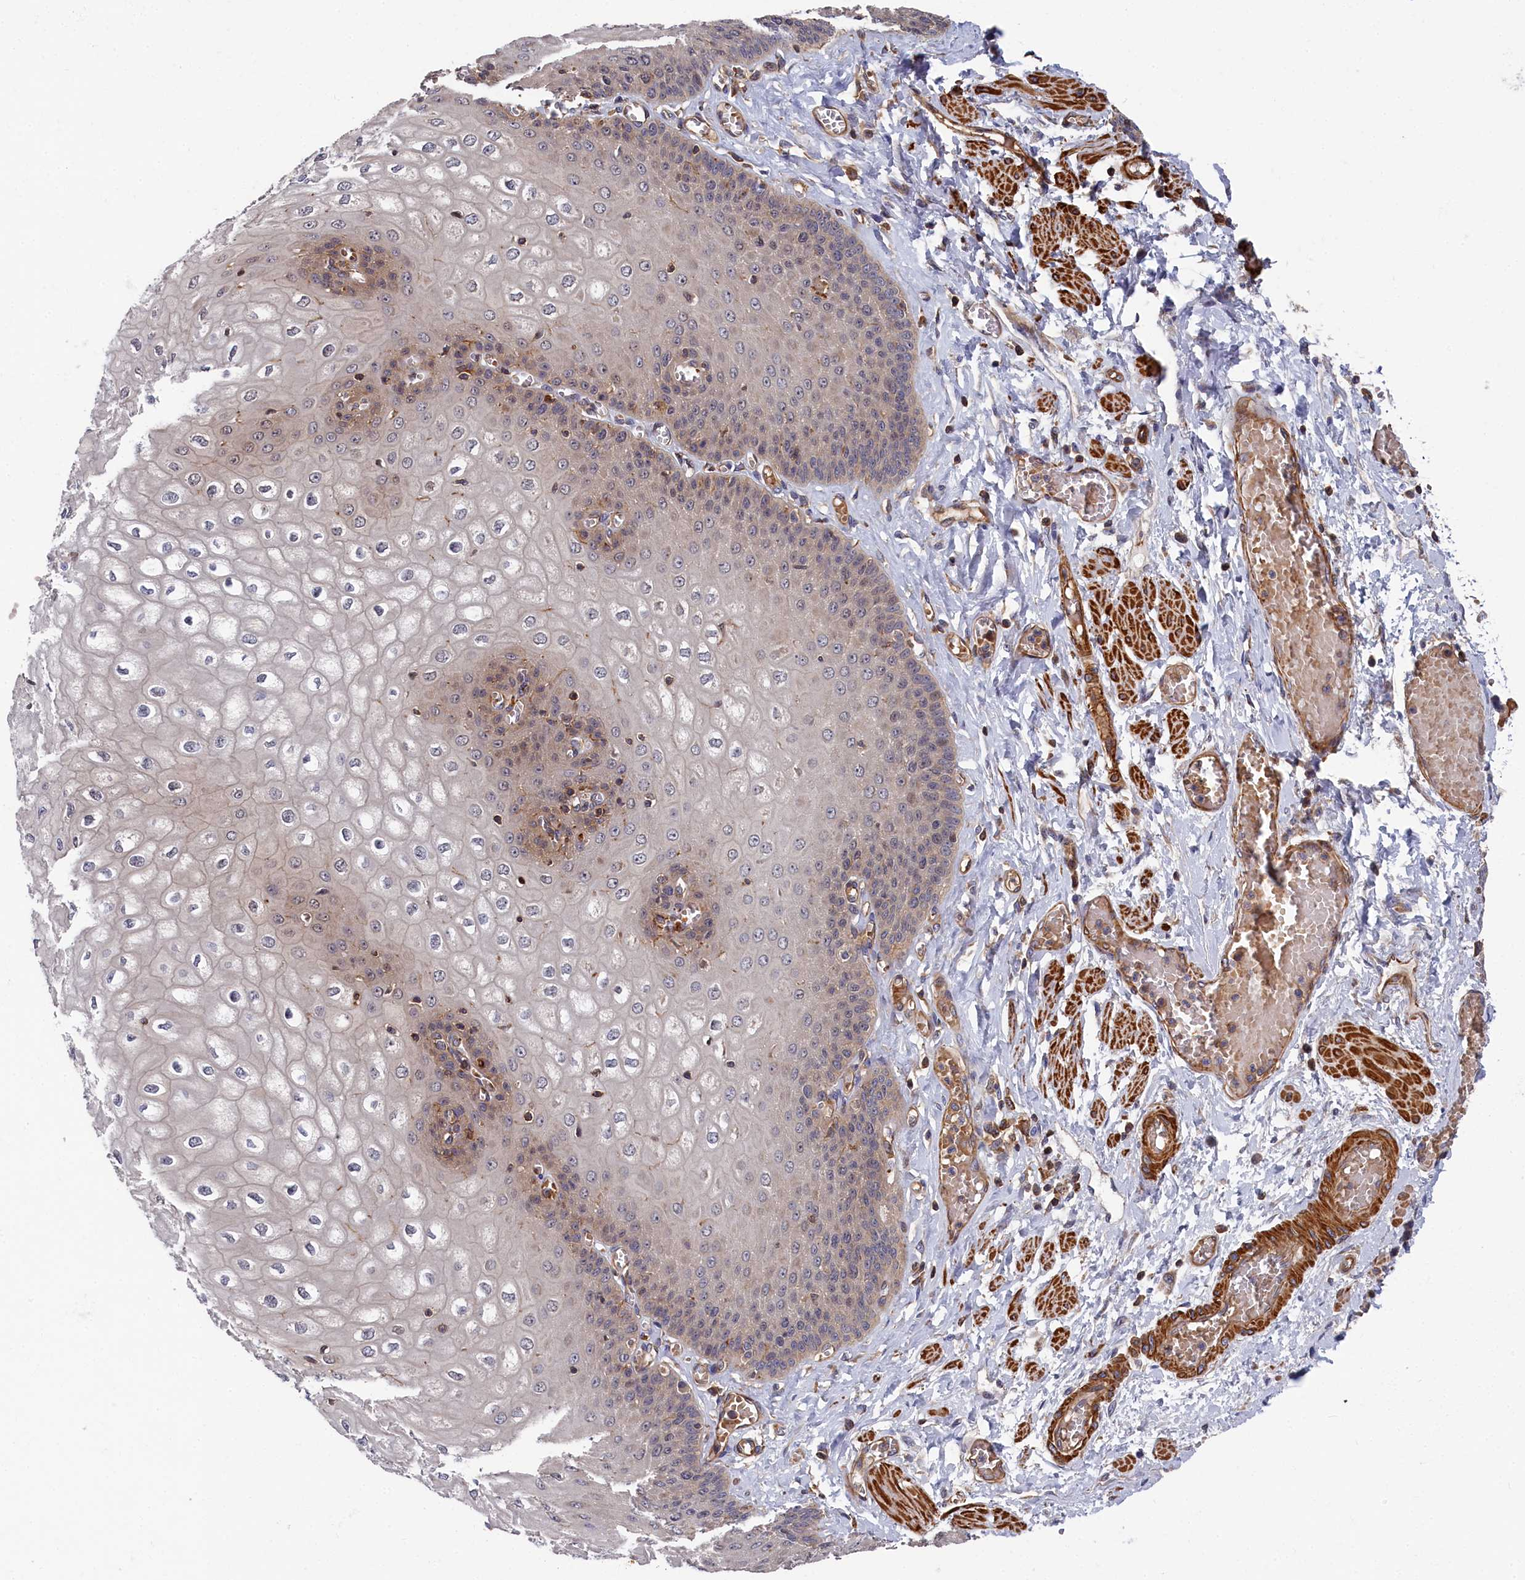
{"staining": {"intensity": "moderate", "quantity": "25%-75%", "location": "cytoplasmic/membranous"}, "tissue": "esophagus", "cell_type": "Squamous epithelial cells", "image_type": "normal", "snomed": [{"axis": "morphology", "description": "Normal tissue, NOS"}, {"axis": "topography", "description": "Esophagus"}], "caption": "Immunohistochemistry (IHC) (DAB) staining of unremarkable esophagus shows moderate cytoplasmic/membranous protein positivity in approximately 25%-75% of squamous epithelial cells. (DAB IHC with brightfield microscopy, high magnification).", "gene": "LDHD", "patient": {"sex": "male", "age": 60}}